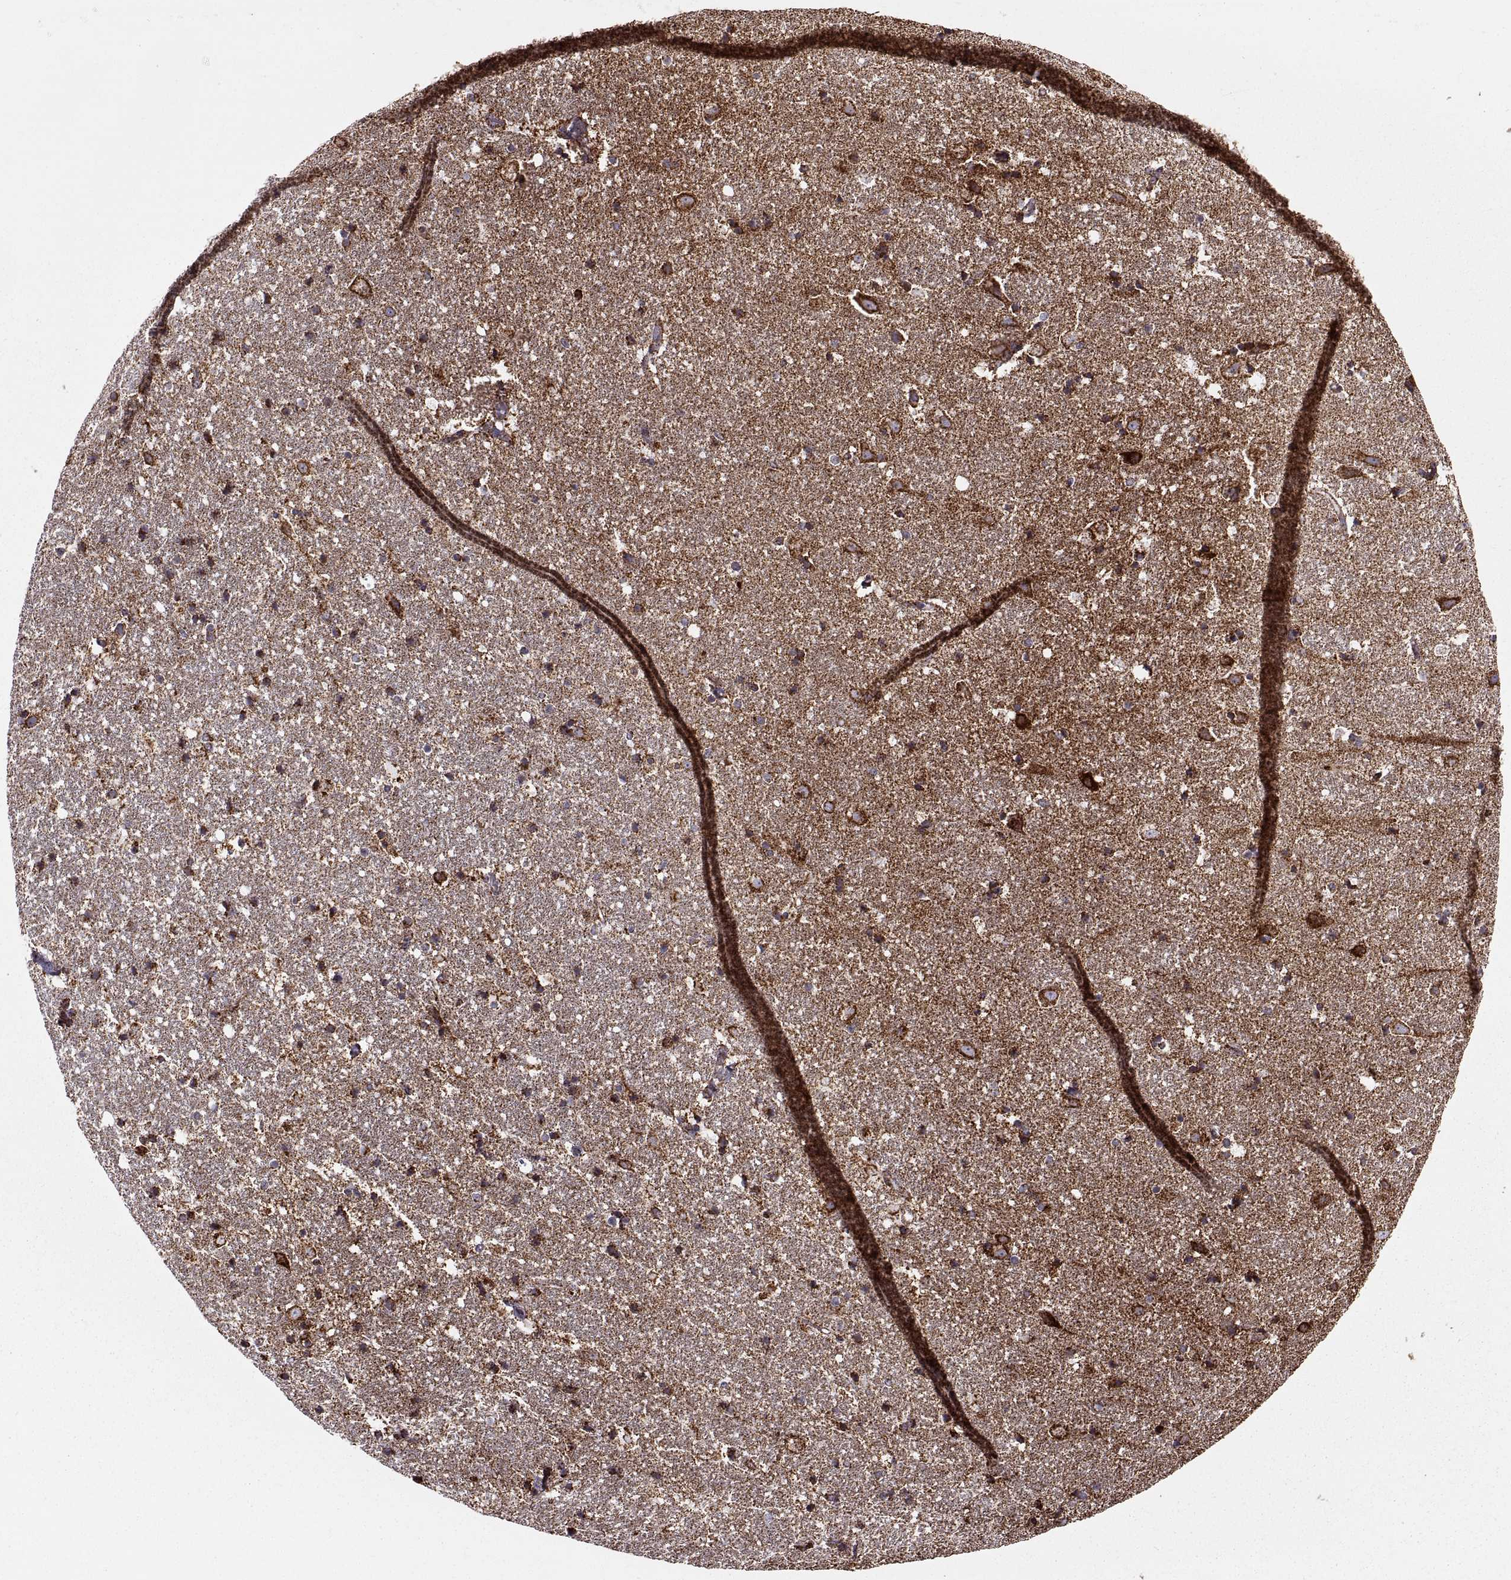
{"staining": {"intensity": "strong", "quantity": ">75%", "location": "cytoplasmic/membranous"}, "tissue": "hippocampus", "cell_type": "Glial cells", "image_type": "normal", "snomed": [{"axis": "morphology", "description": "Normal tissue, NOS"}, {"axis": "topography", "description": "Hippocampus"}], "caption": "Glial cells display high levels of strong cytoplasmic/membranous staining in approximately >75% of cells in unremarkable hippocampus. (DAB (3,3'-diaminobenzidine) IHC, brown staining for protein, blue staining for nuclei).", "gene": "ARSD", "patient": {"sex": "male", "age": 49}}